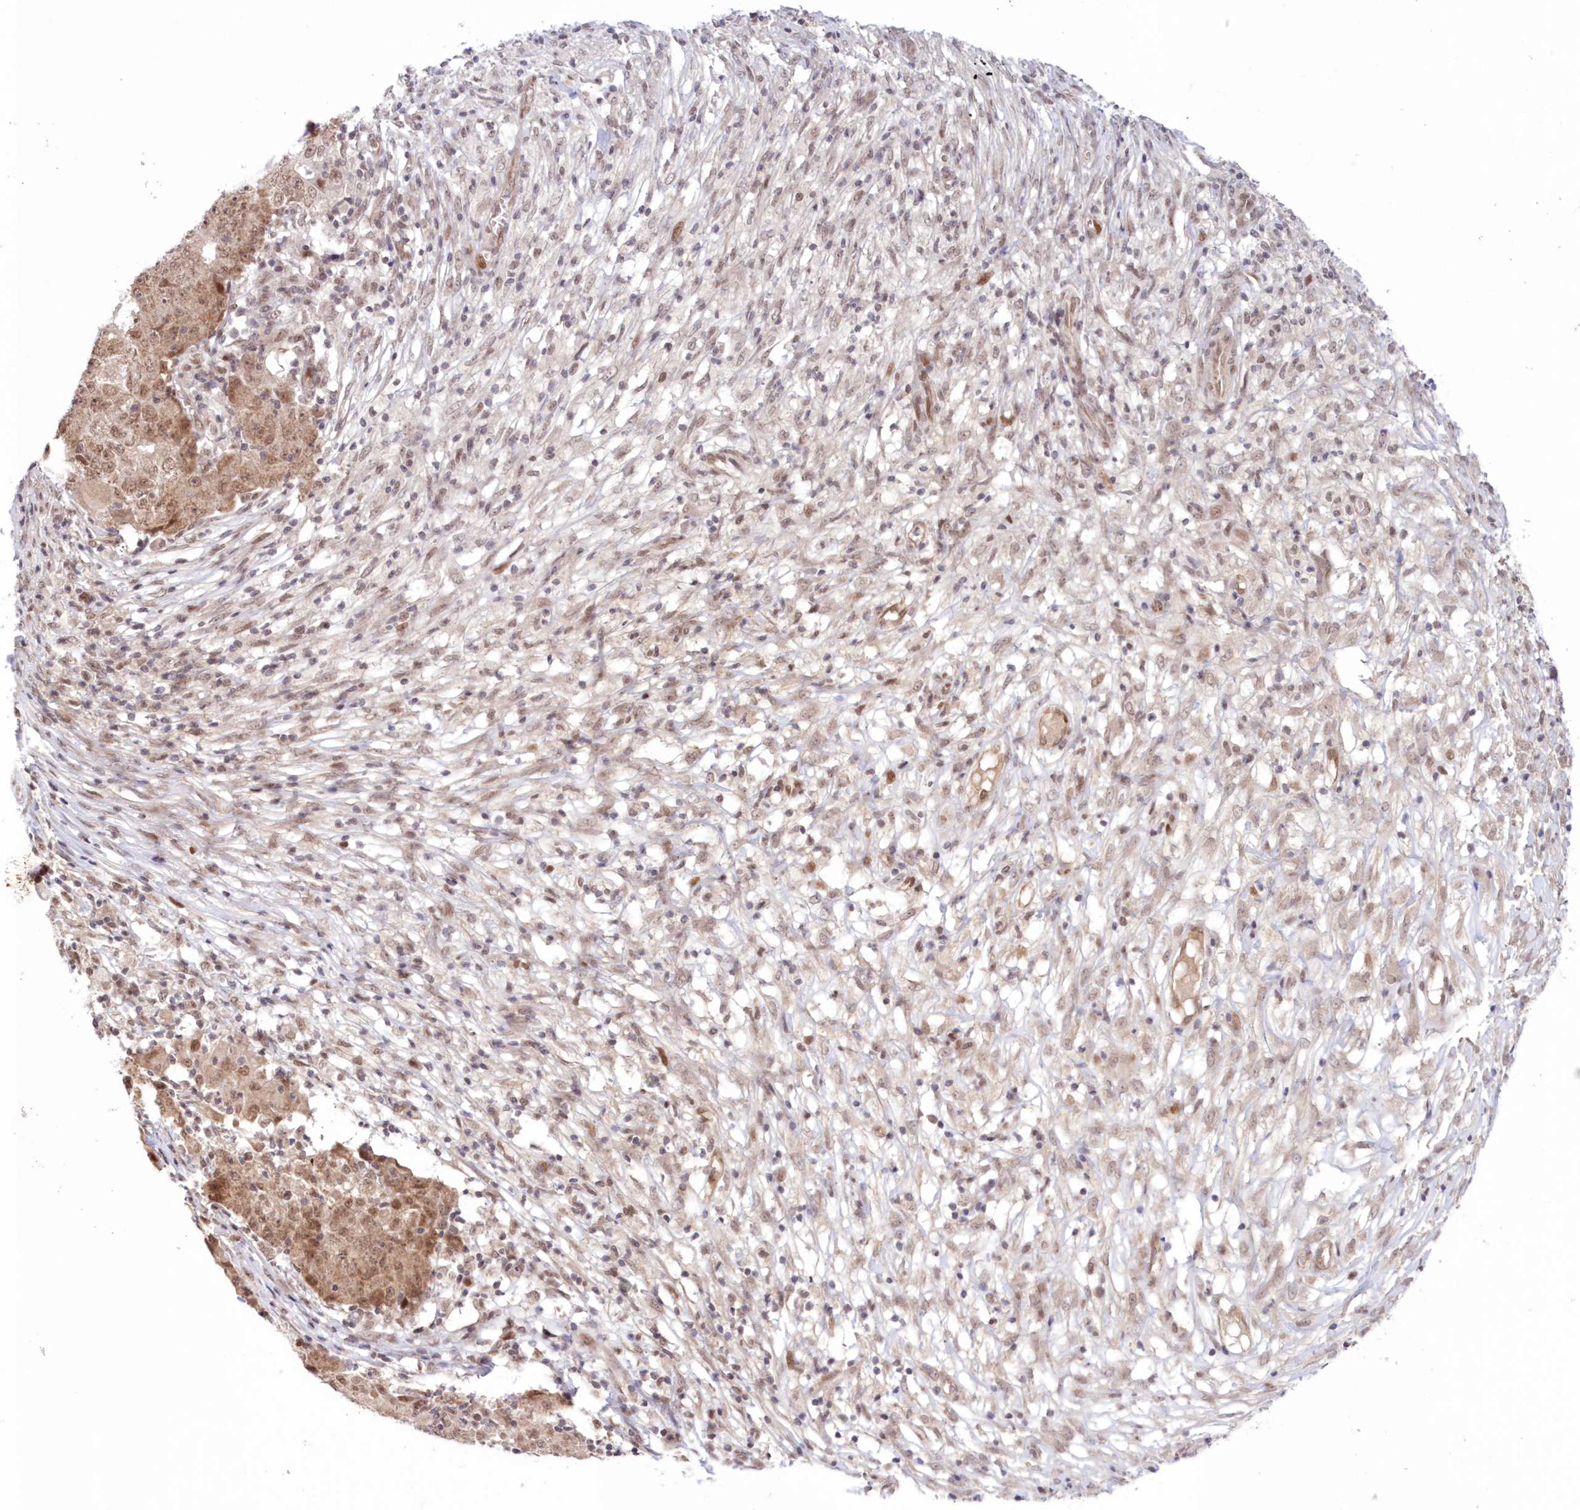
{"staining": {"intensity": "moderate", "quantity": ">75%", "location": "nuclear"}, "tissue": "ovarian cancer", "cell_type": "Tumor cells", "image_type": "cancer", "snomed": [{"axis": "morphology", "description": "Carcinoma, endometroid"}, {"axis": "topography", "description": "Ovary"}], "caption": "Moderate nuclear positivity is appreciated in about >75% of tumor cells in ovarian cancer.", "gene": "NOA1", "patient": {"sex": "female", "age": 42}}